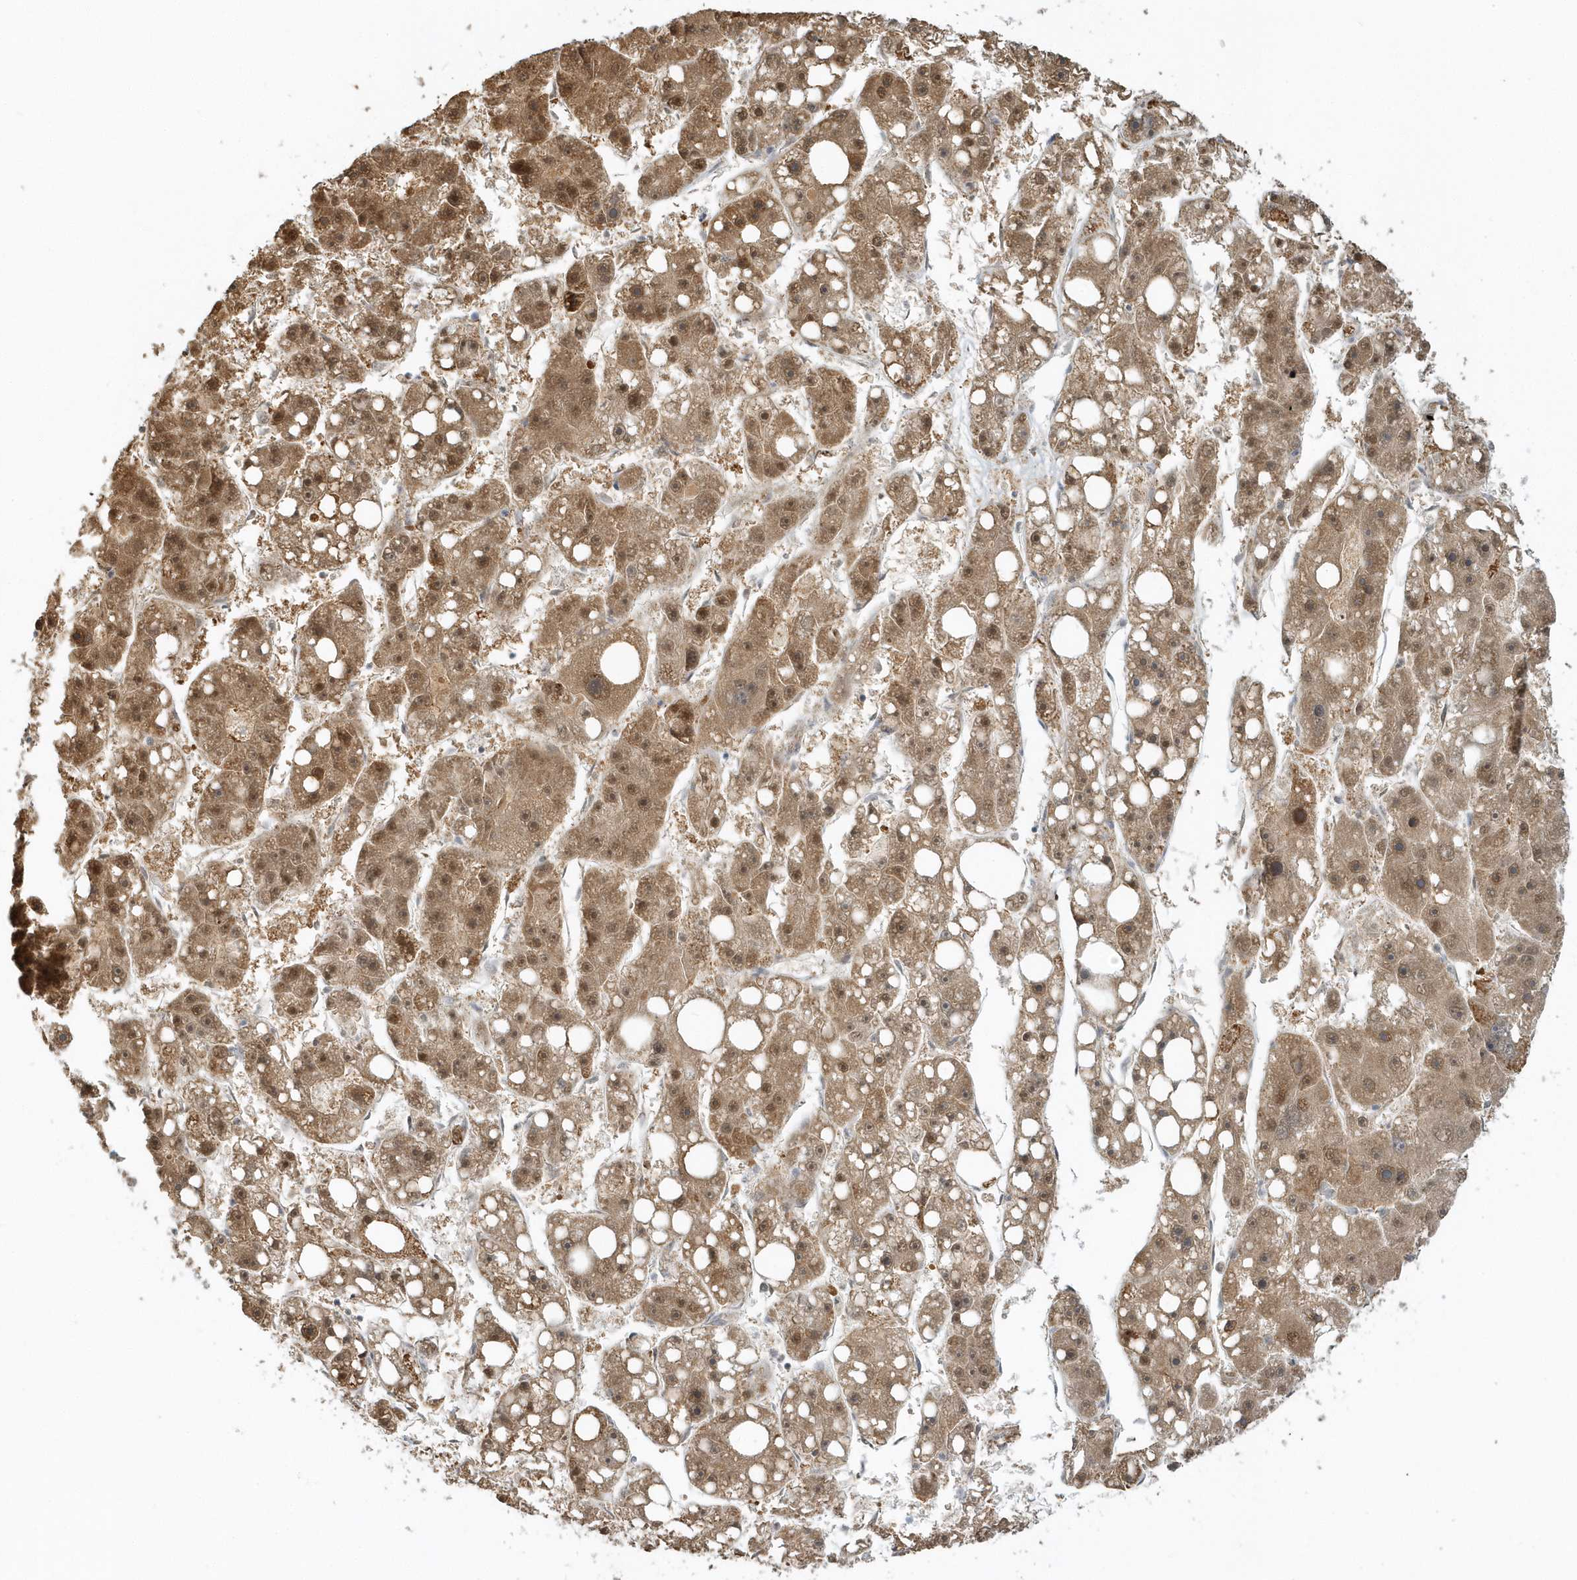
{"staining": {"intensity": "moderate", "quantity": ">75%", "location": "cytoplasmic/membranous,nuclear"}, "tissue": "liver cancer", "cell_type": "Tumor cells", "image_type": "cancer", "snomed": [{"axis": "morphology", "description": "Carcinoma, Hepatocellular, NOS"}, {"axis": "topography", "description": "Liver"}], "caption": "Tumor cells exhibit medium levels of moderate cytoplasmic/membranous and nuclear positivity in about >75% of cells in liver hepatocellular carcinoma. (Stains: DAB in brown, nuclei in blue, Microscopy: brightfield microscopy at high magnification).", "gene": "PSMD6", "patient": {"sex": "female", "age": 61}}